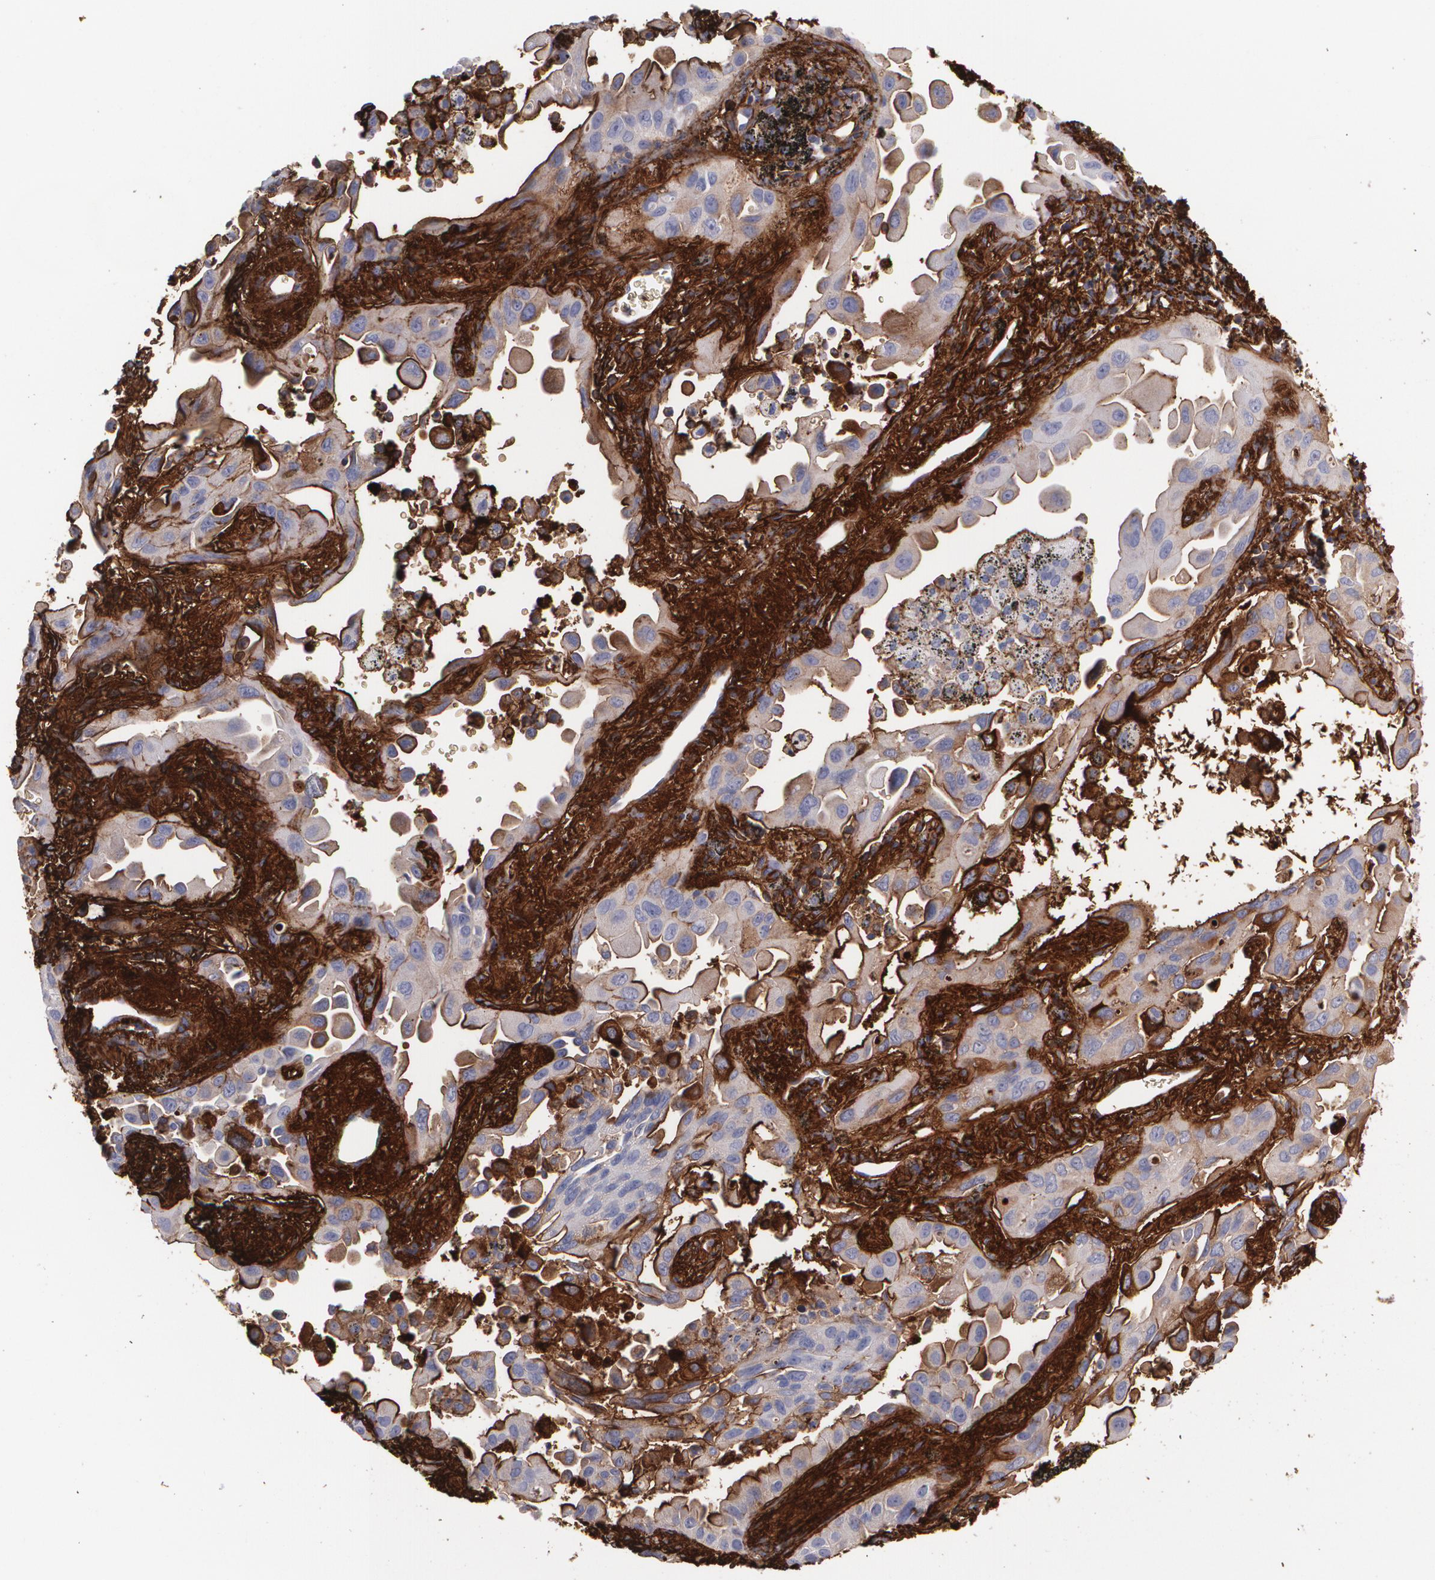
{"staining": {"intensity": "weak", "quantity": ">75%", "location": "cytoplasmic/membranous"}, "tissue": "lung cancer", "cell_type": "Tumor cells", "image_type": "cancer", "snomed": [{"axis": "morphology", "description": "Adenocarcinoma, NOS"}, {"axis": "topography", "description": "Lung"}], "caption": "IHC (DAB (3,3'-diaminobenzidine)) staining of human lung cancer reveals weak cytoplasmic/membranous protein expression in about >75% of tumor cells.", "gene": "FBLN1", "patient": {"sex": "male", "age": 68}}